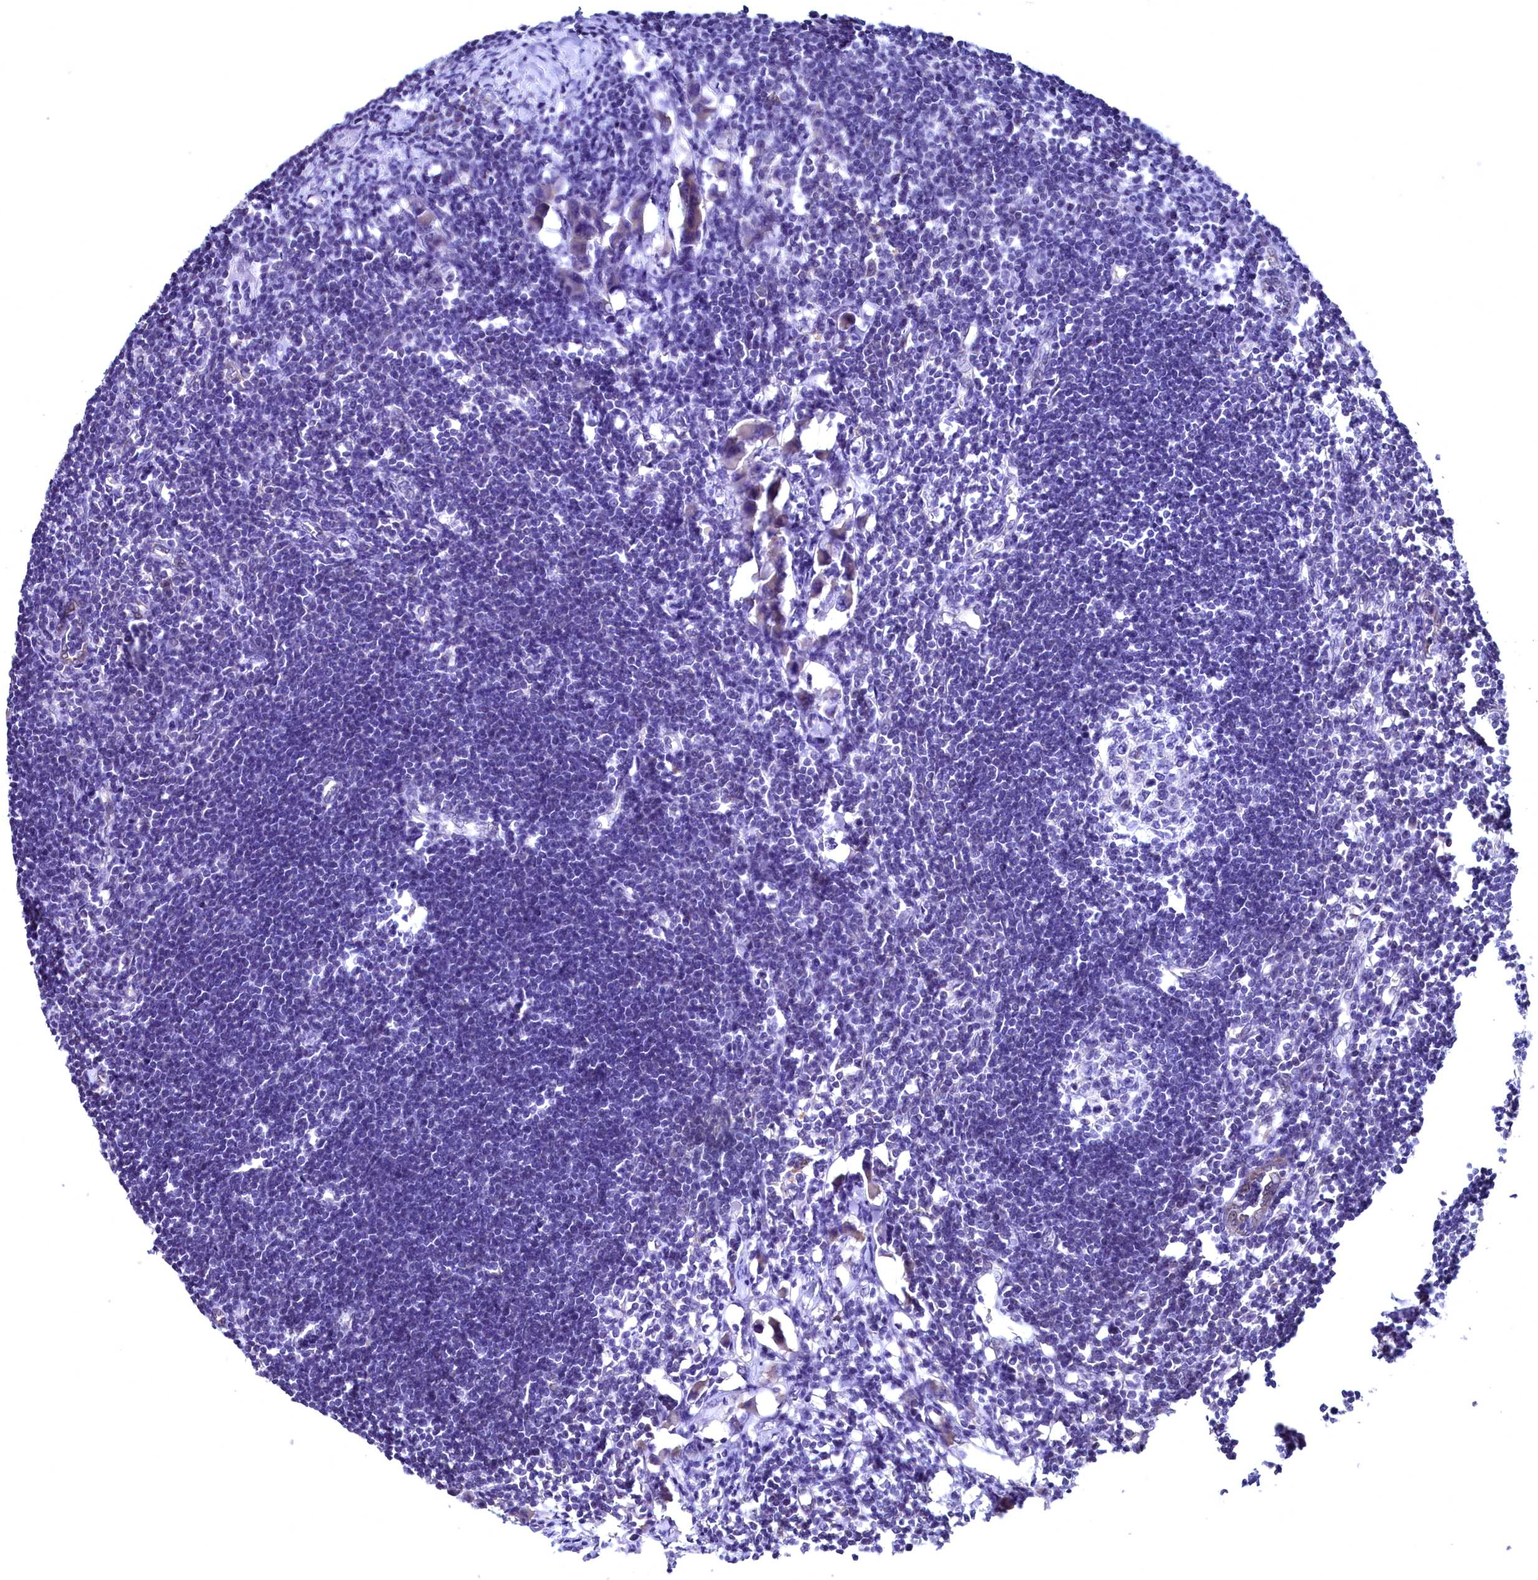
{"staining": {"intensity": "negative", "quantity": "none", "location": "none"}, "tissue": "lymph node", "cell_type": "Germinal center cells", "image_type": "normal", "snomed": [{"axis": "morphology", "description": "Normal tissue, NOS"}, {"axis": "morphology", "description": "Malignant melanoma, Metastatic site"}, {"axis": "topography", "description": "Lymph node"}], "caption": "This is an immunohistochemistry (IHC) micrograph of normal lymph node. There is no expression in germinal center cells.", "gene": "FLYWCH2", "patient": {"sex": "male", "age": 41}}